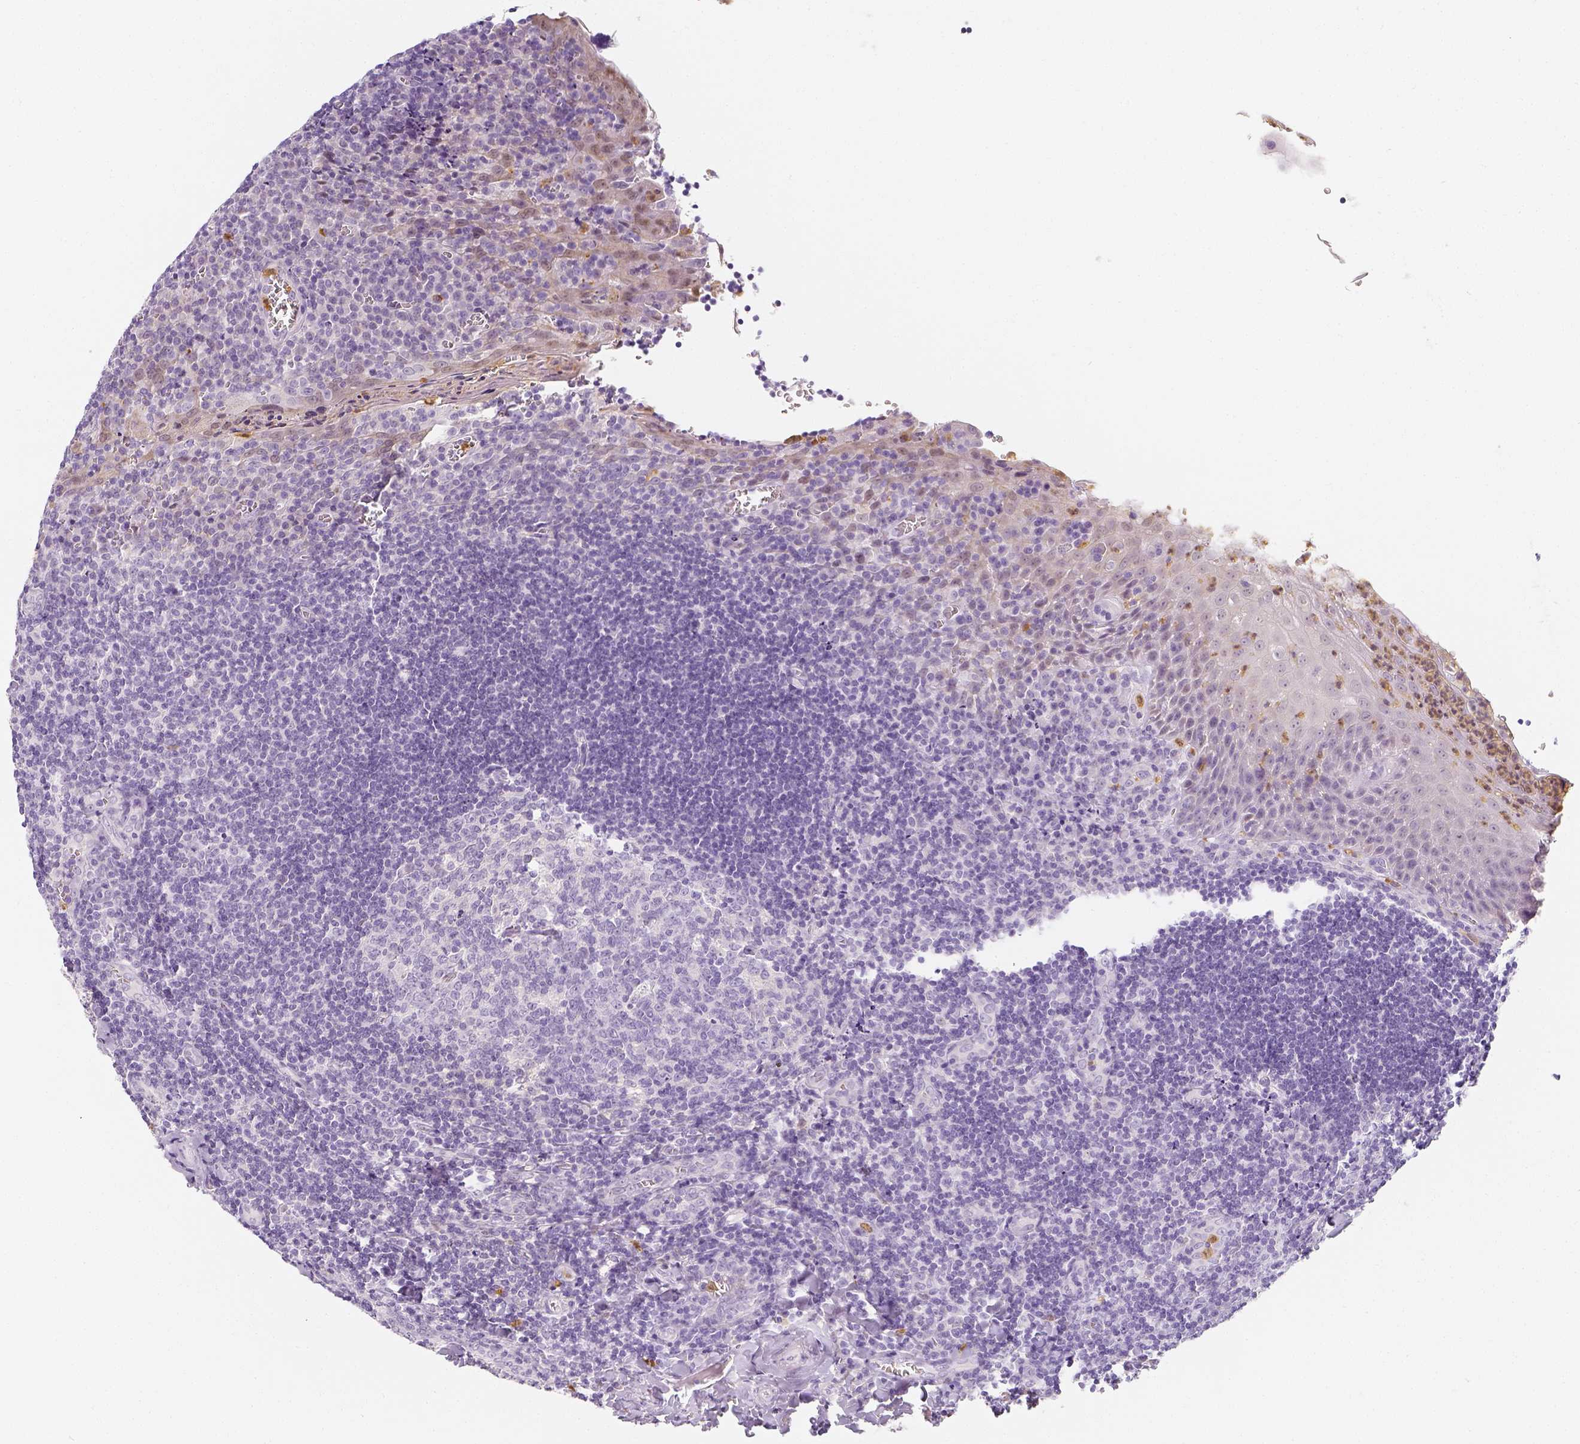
{"staining": {"intensity": "negative", "quantity": "none", "location": "none"}, "tissue": "tonsil", "cell_type": "Germinal center cells", "image_type": "normal", "snomed": [{"axis": "morphology", "description": "Normal tissue, NOS"}, {"axis": "morphology", "description": "Inflammation, NOS"}, {"axis": "topography", "description": "Tonsil"}], "caption": "DAB immunohistochemical staining of normal tonsil demonstrates no significant staining in germinal center cells.", "gene": "NECAB2", "patient": {"sex": "female", "age": 31}}